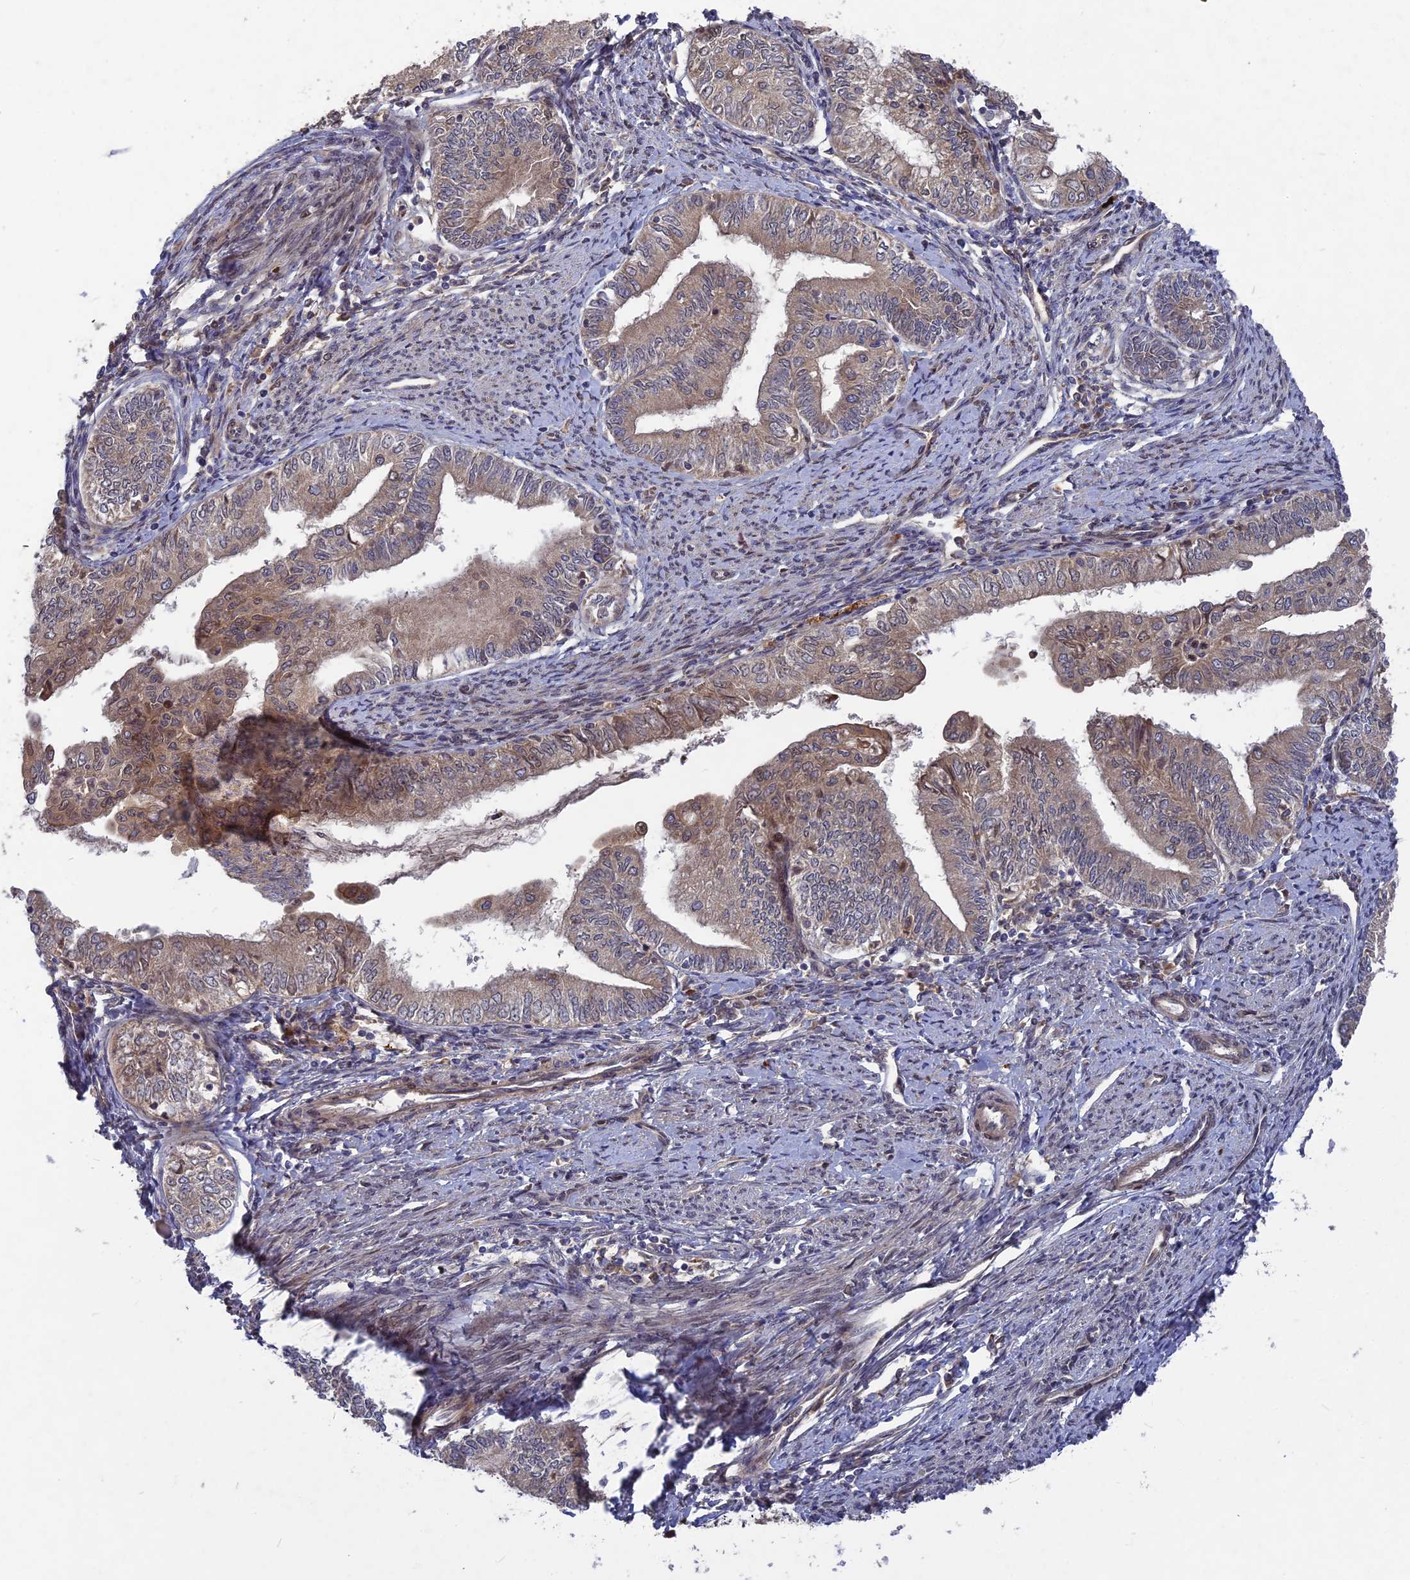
{"staining": {"intensity": "weak", "quantity": "25%-75%", "location": "cytoplasmic/membranous"}, "tissue": "endometrial cancer", "cell_type": "Tumor cells", "image_type": "cancer", "snomed": [{"axis": "morphology", "description": "Adenocarcinoma, NOS"}, {"axis": "topography", "description": "Endometrium"}], "caption": "IHC image of human endometrial adenocarcinoma stained for a protein (brown), which exhibits low levels of weak cytoplasmic/membranous positivity in approximately 25%-75% of tumor cells.", "gene": "TMUB2", "patient": {"sex": "female", "age": 66}}